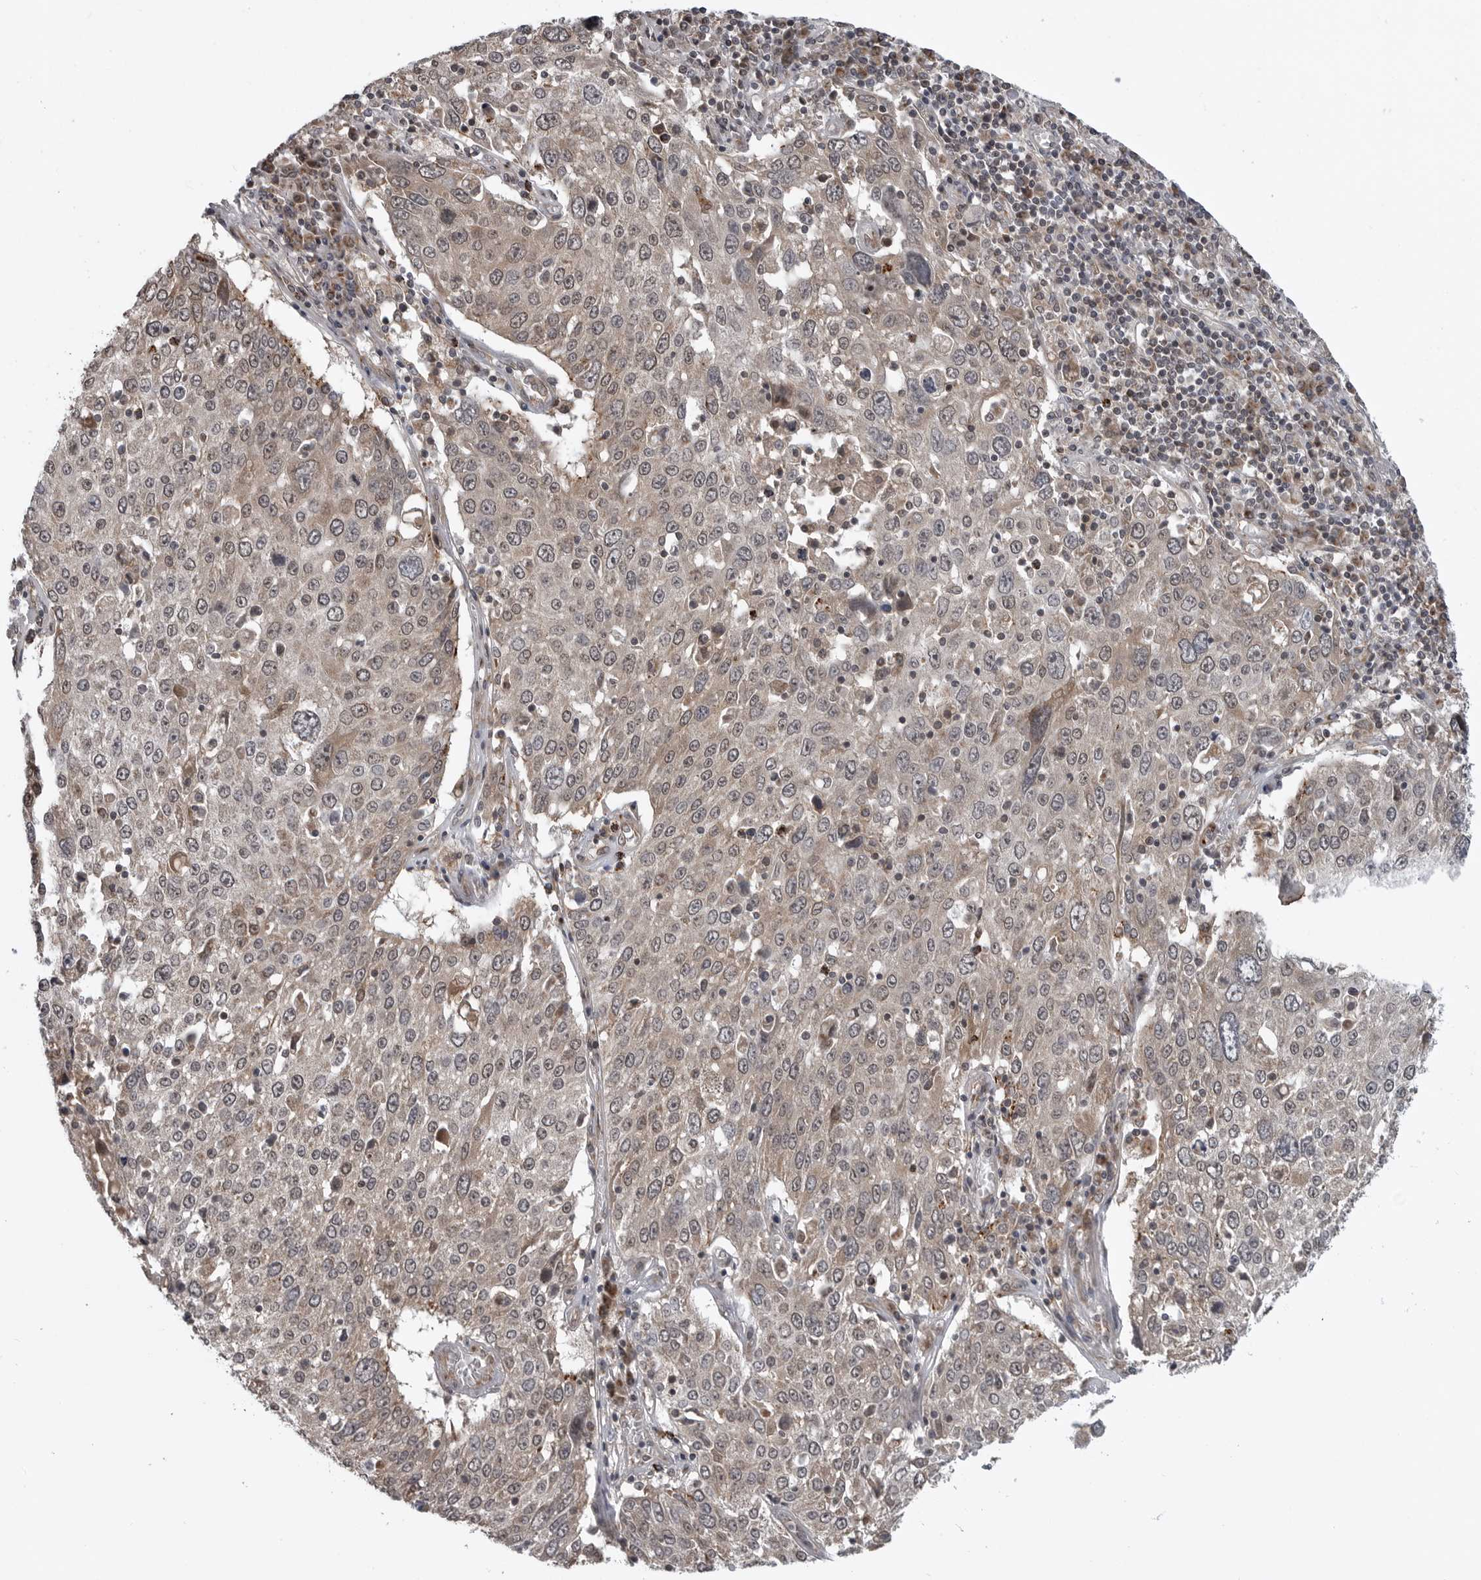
{"staining": {"intensity": "weak", "quantity": ">75%", "location": "cytoplasmic/membranous,nuclear"}, "tissue": "lung cancer", "cell_type": "Tumor cells", "image_type": "cancer", "snomed": [{"axis": "morphology", "description": "Squamous cell carcinoma, NOS"}, {"axis": "topography", "description": "Lung"}], "caption": "Immunohistochemical staining of human lung squamous cell carcinoma demonstrates low levels of weak cytoplasmic/membranous and nuclear staining in approximately >75% of tumor cells. (DAB (3,3'-diaminobenzidine) IHC with brightfield microscopy, high magnification).", "gene": "FAAP100", "patient": {"sex": "male", "age": 65}}